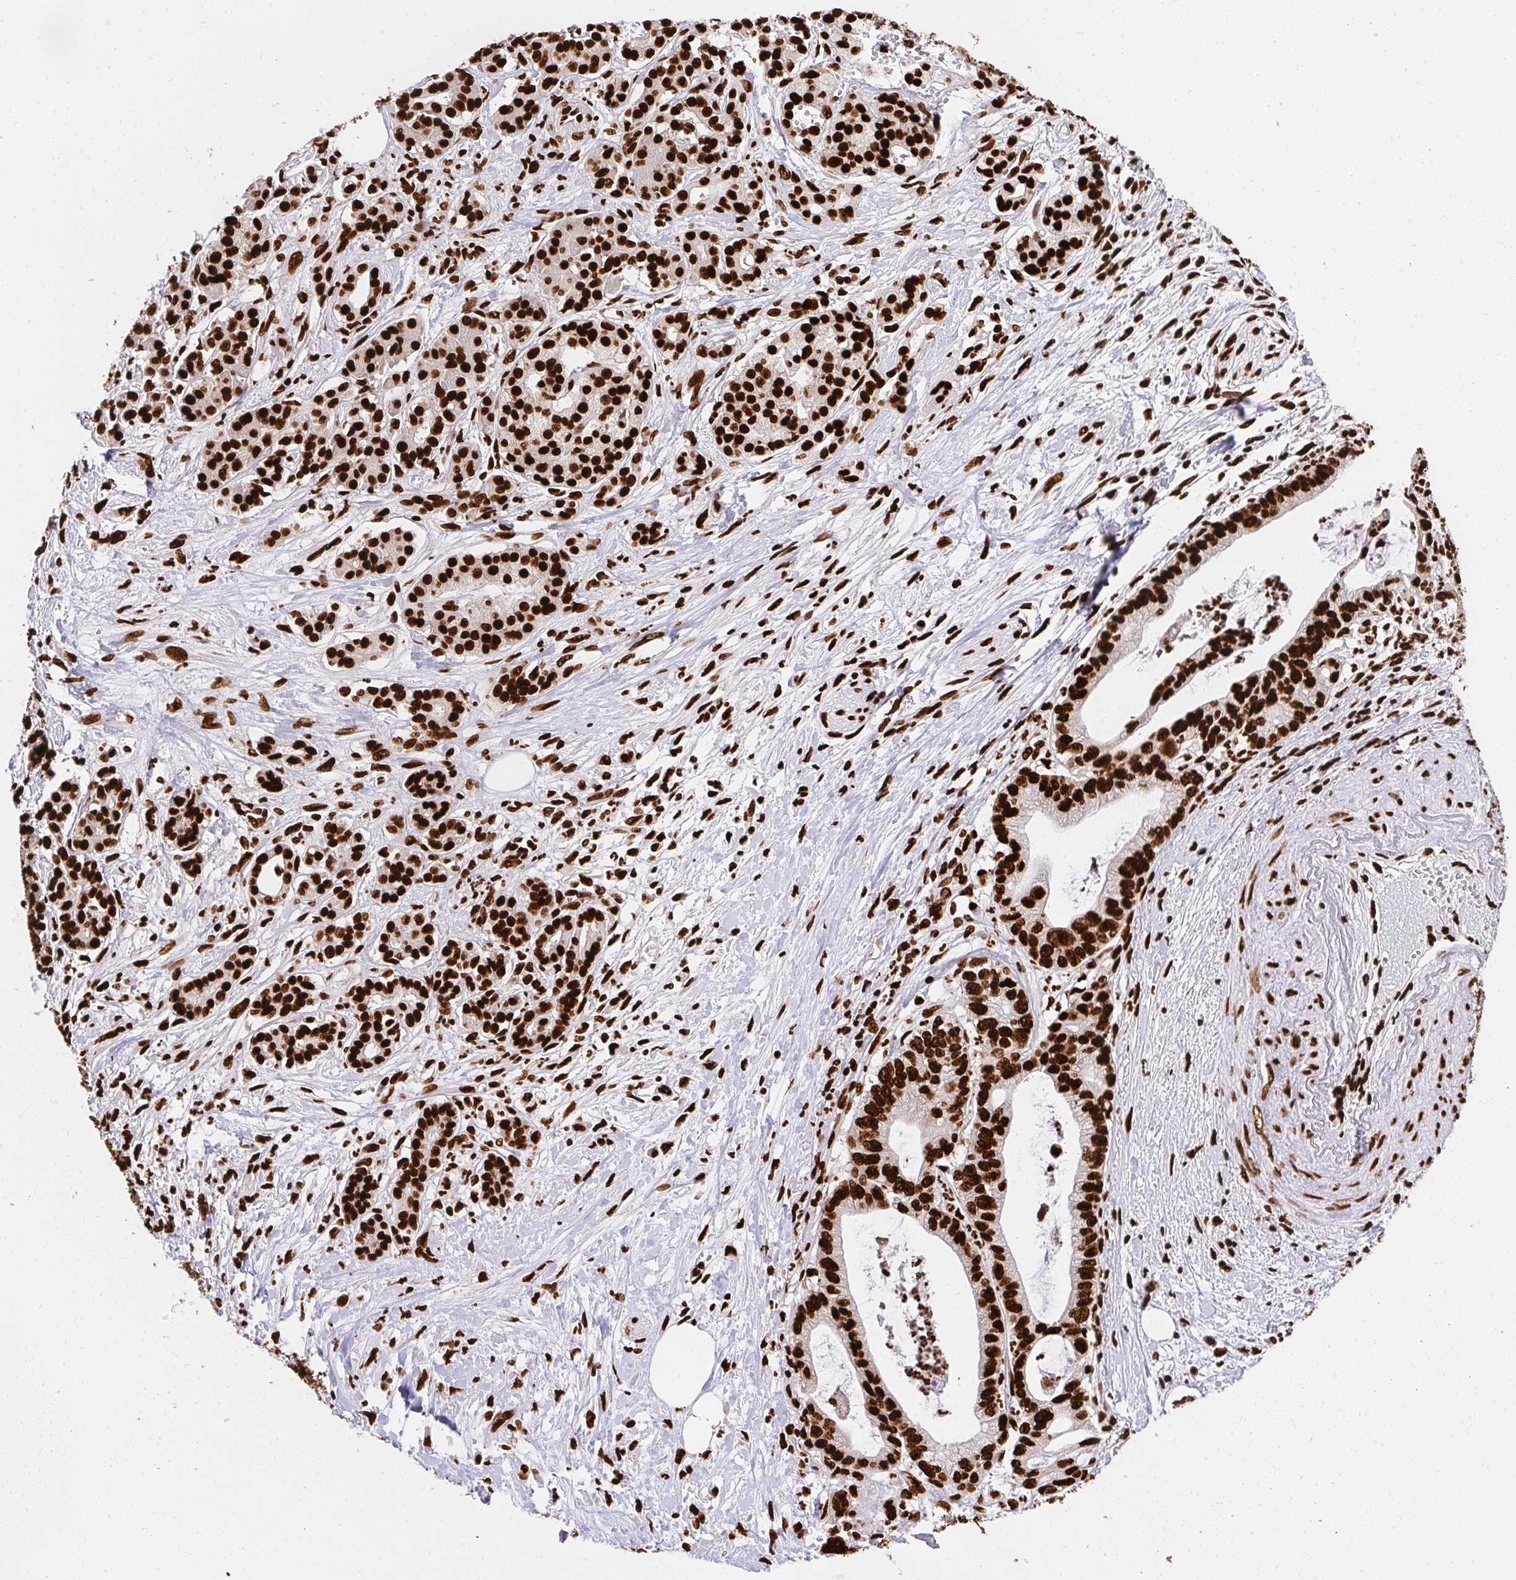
{"staining": {"intensity": "strong", "quantity": ">75%", "location": "nuclear"}, "tissue": "pancreatic cancer", "cell_type": "Tumor cells", "image_type": "cancer", "snomed": [{"axis": "morphology", "description": "Adenocarcinoma, NOS"}, {"axis": "topography", "description": "Pancreas"}], "caption": "This micrograph exhibits immunohistochemistry staining of adenocarcinoma (pancreatic), with high strong nuclear staining in approximately >75% of tumor cells.", "gene": "HNRNPL", "patient": {"sex": "male", "age": 69}}